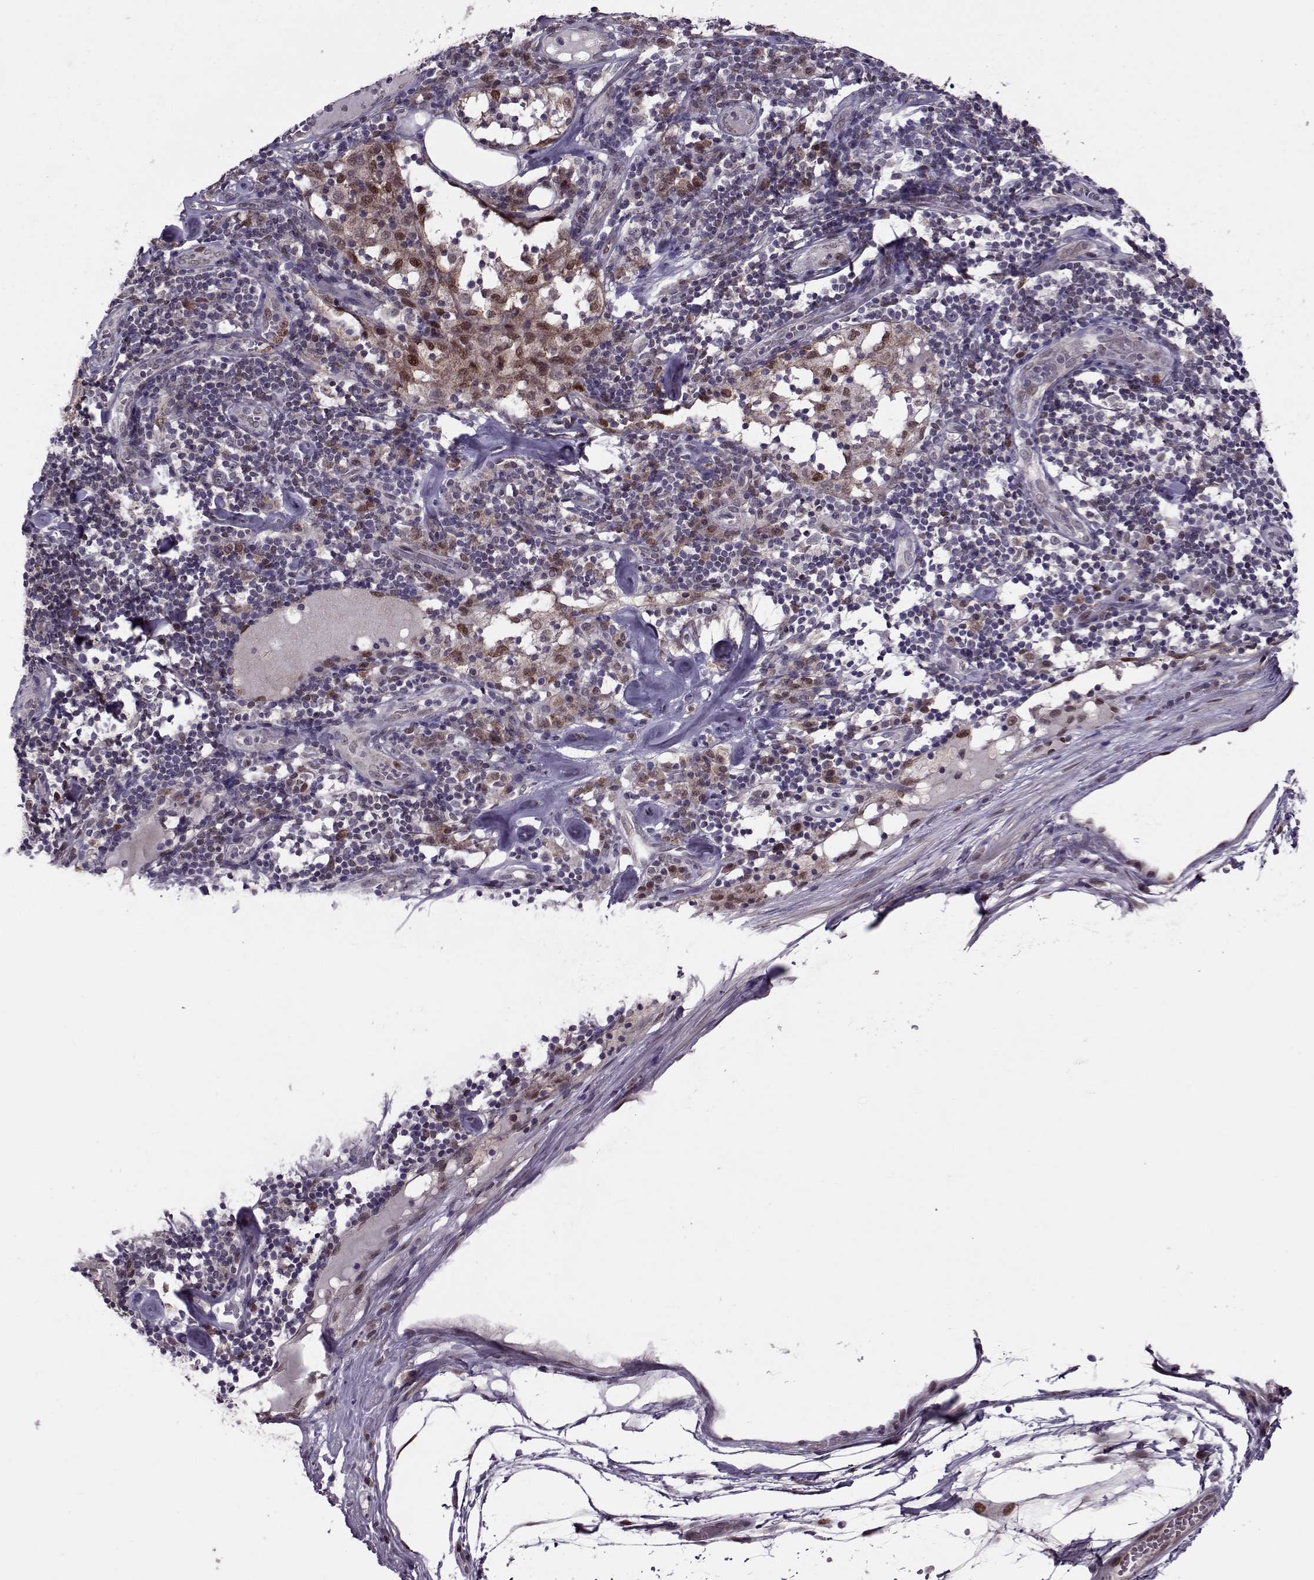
{"staining": {"intensity": "moderate", "quantity": "25%-75%", "location": "cytoplasmic/membranous,nuclear"}, "tissue": "melanoma", "cell_type": "Tumor cells", "image_type": "cancer", "snomed": [{"axis": "morphology", "description": "Malignant melanoma, Metastatic site"}, {"axis": "topography", "description": "Lymph node"}], "caption": "Tumor cells reveal medium levels of moderate cytoplasmic/membranous and nuclear expression in about 25%-75% of cells in human melanoma.", "gene": "CDK4", "patient": {"sex": "female", "age": 64}}